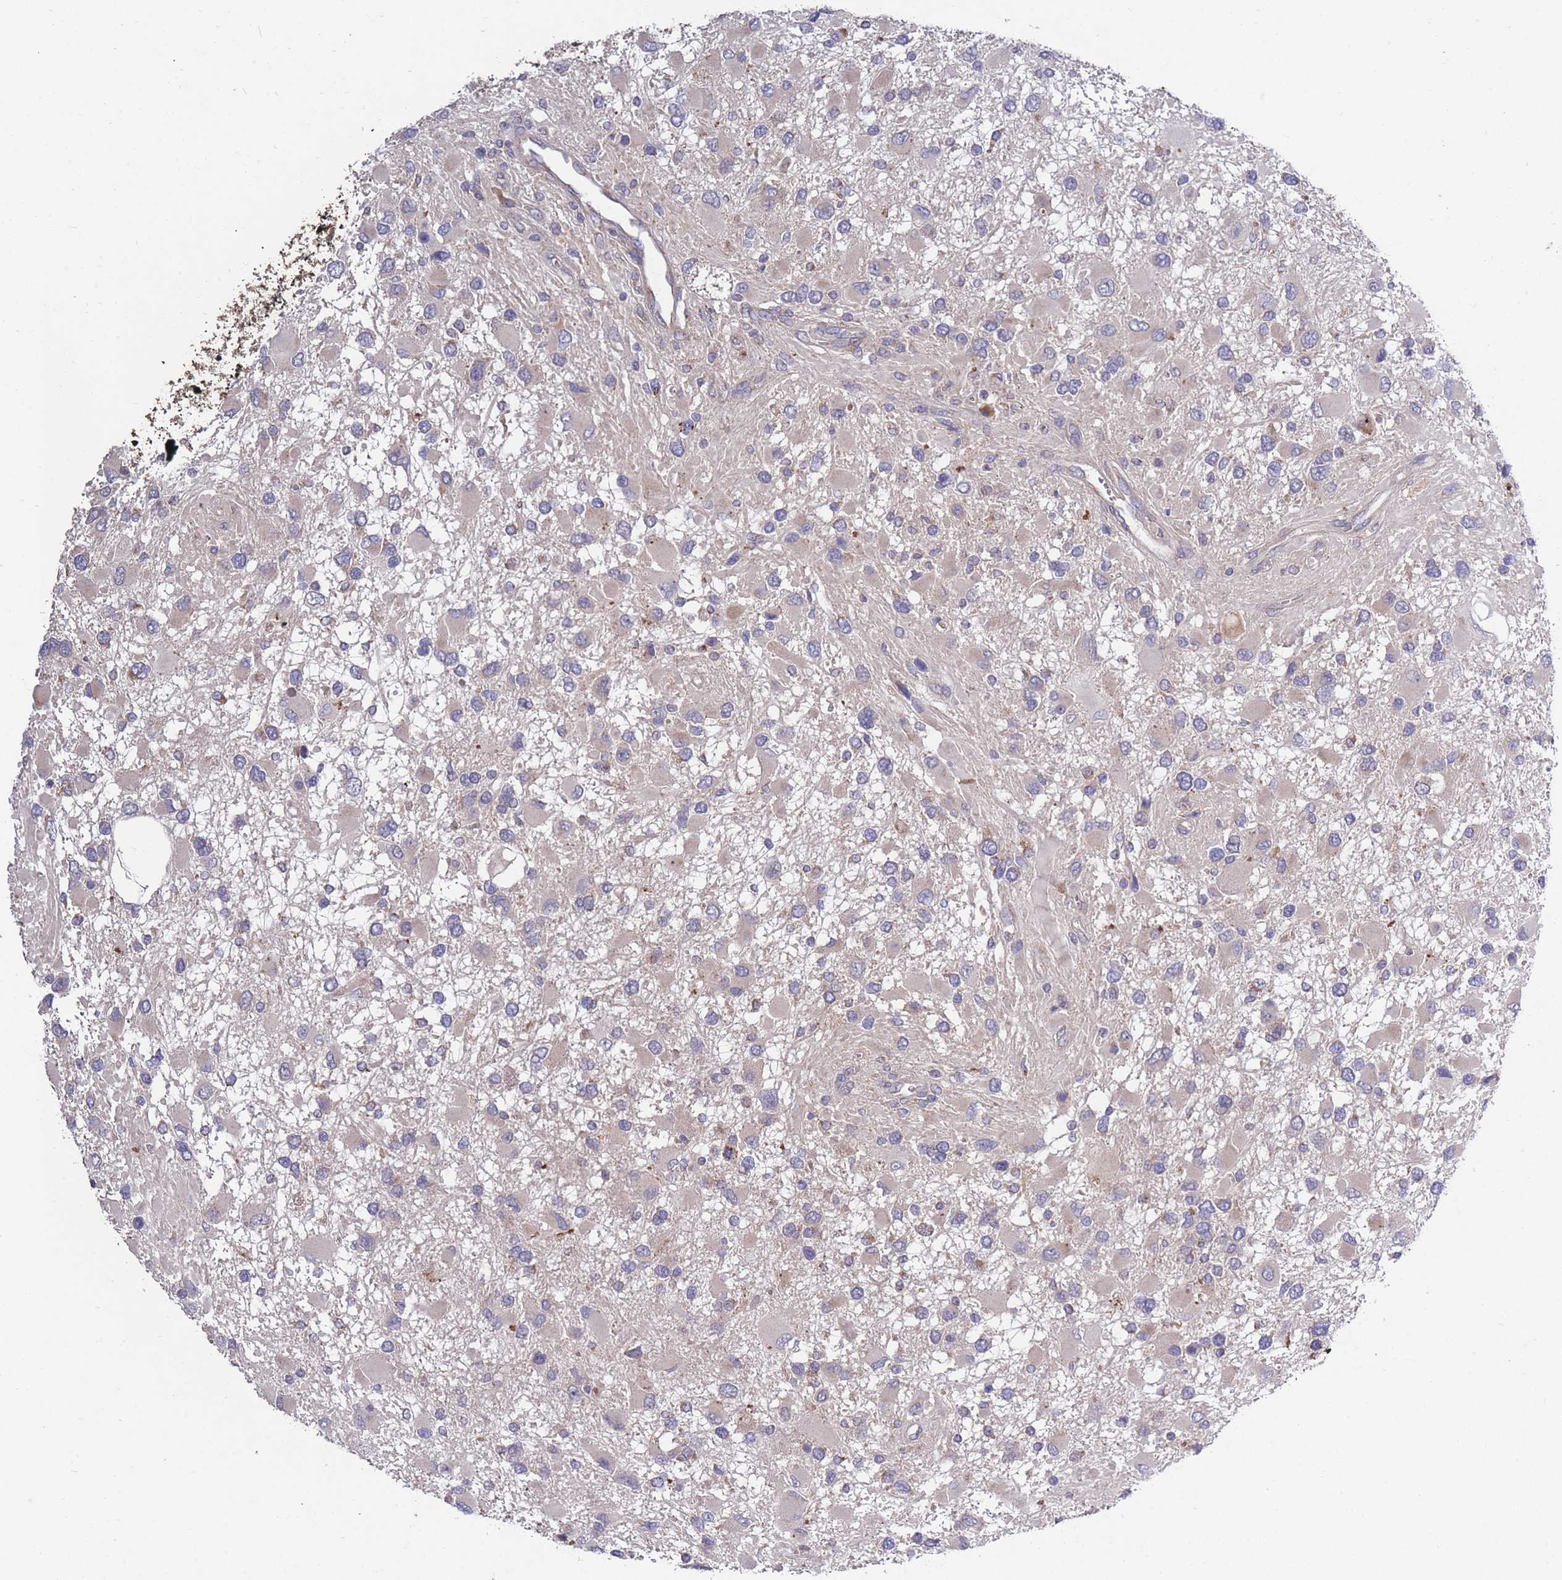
{"staining": {"intensity": "negative", "quantity": "none", "location": "none"}, "tissue": "glioma", "cell_type": "Tumor cells", "image_type": "cancer", "snomed": [{"axis": "morphology", "description": "Glioma, malignant, High grade"}, {"axis": "topography", "description": "Brain"}], "caption": "DAB (3,3'-diaminobenzidine) immunohistochemical staining of human high-grade glioma (malignant) displays no significant staining in tumor cells.", "gene": "STIM2", "patient": {"sex": "male", "age": 53}}